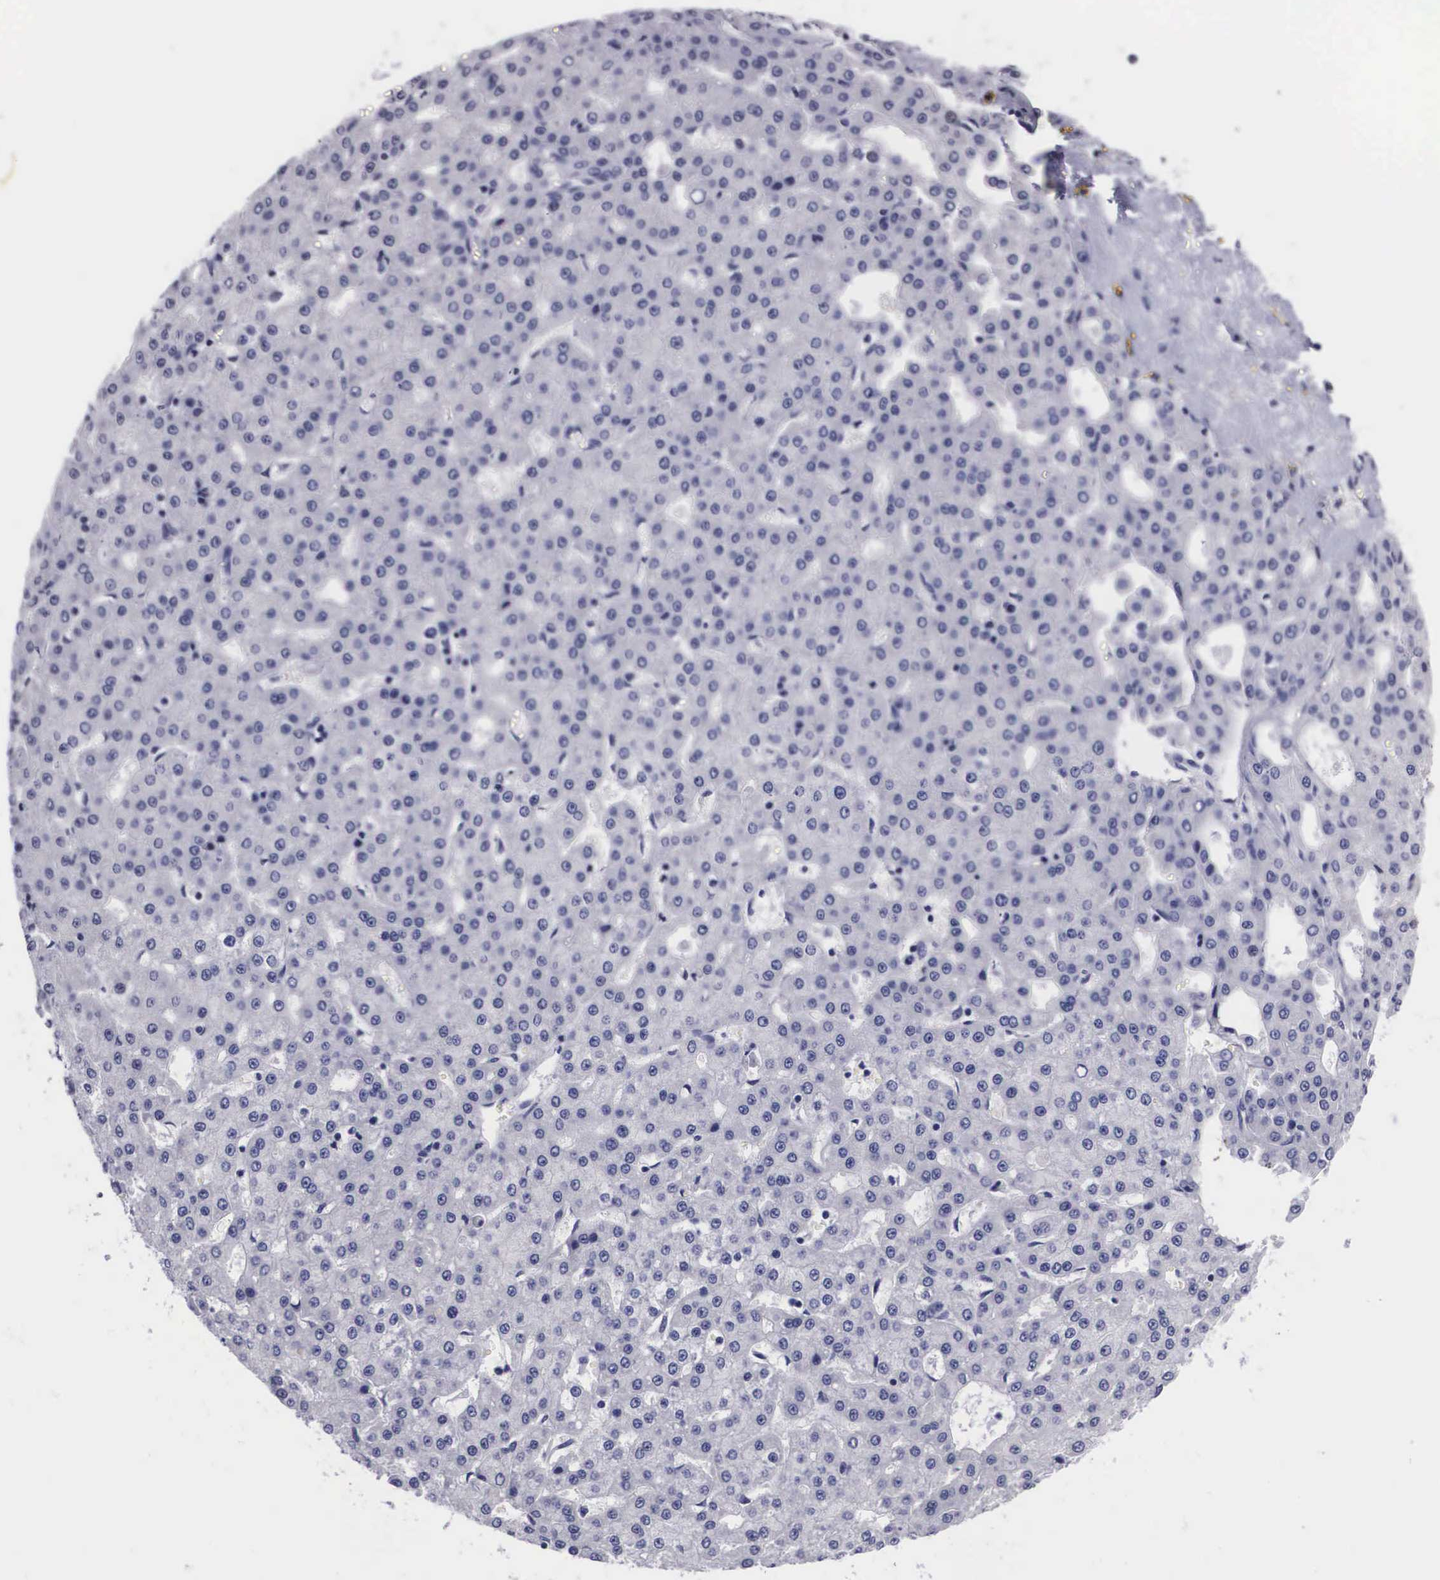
{"staining": {"intensity": "negative", "quantity": "none", "location": "none"}, "tissue": "liver cancer", "cell_type": "Tumor cells", "image_type": "cancer", "snomed": [{"axis": "morphology", "description": "Carcinoma, Hepatocellular, NOS"}, {"axis": "topography", "description": "Liver"}], "caption": "A high-resolution photomicrograph shows immunohistochemistry (IHC) staining of liver hepatocellular carcinoma, which reveals no significant expression in tumor cells.", "gene": "C22orf31", "patient": {"sex": "male", "age": 47}}